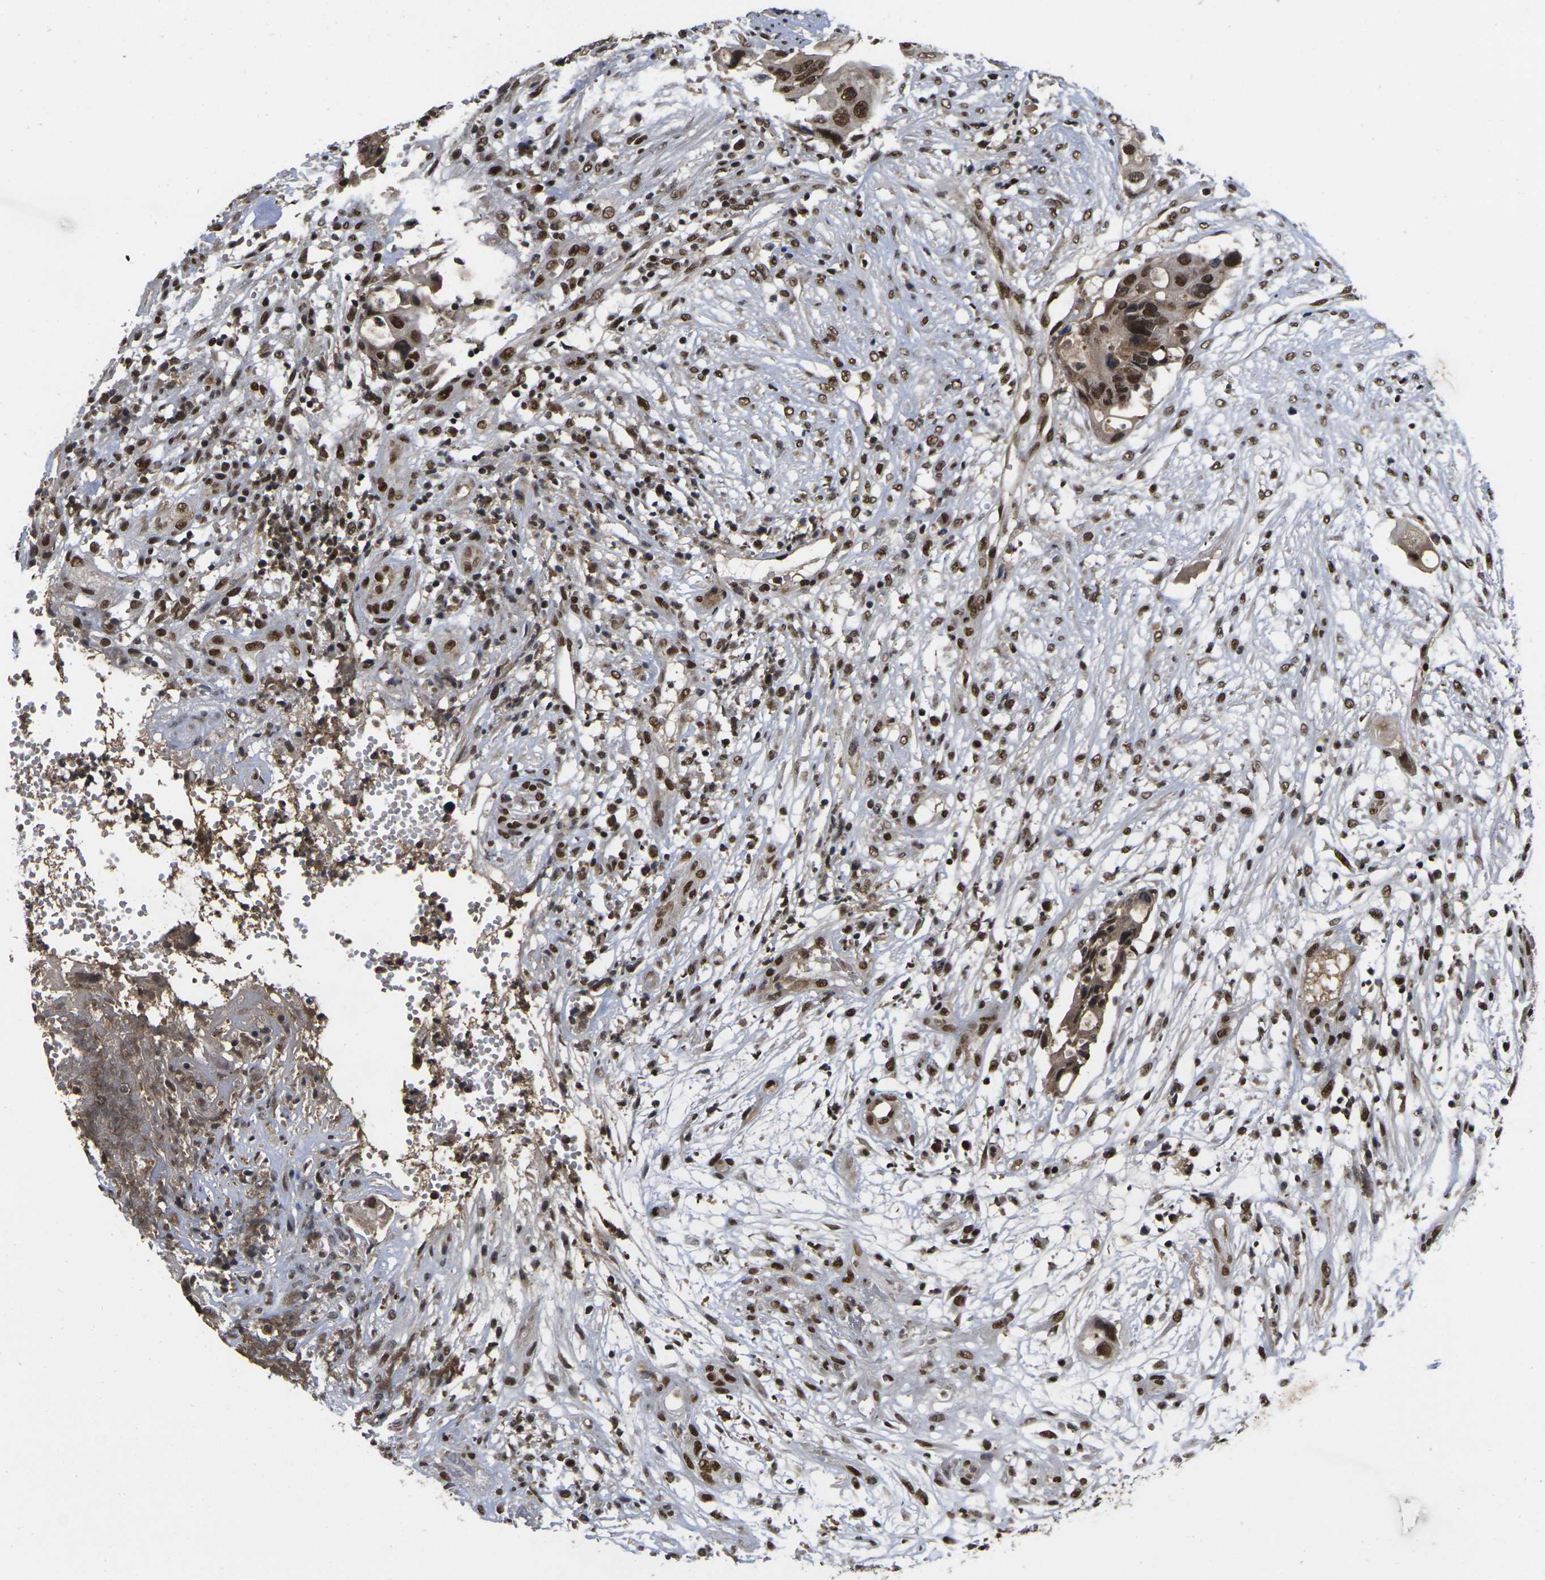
{"staining": {"intensity": "moderate", "quantity": ">75%", "location": "nuclear"}, "tissue": "colorectal cancer", "cell_type": "Tumor cells", "image_type": "cancer", "snomed": [{"axis": "morphology", "description": "Adenocarcinoma, NOS"}, {"axis": "topography", "description": "Colon"}], "caption": "Immunohistochemistry (IHC) image of colorectal adenocarcinoma stained for a protein (brown), which demonstrates medium levels of moderate nuclear expression in about >75% of tumor cells.", "gene": "GTF2E1", "patient": {"sex": "female", "age": 57}}